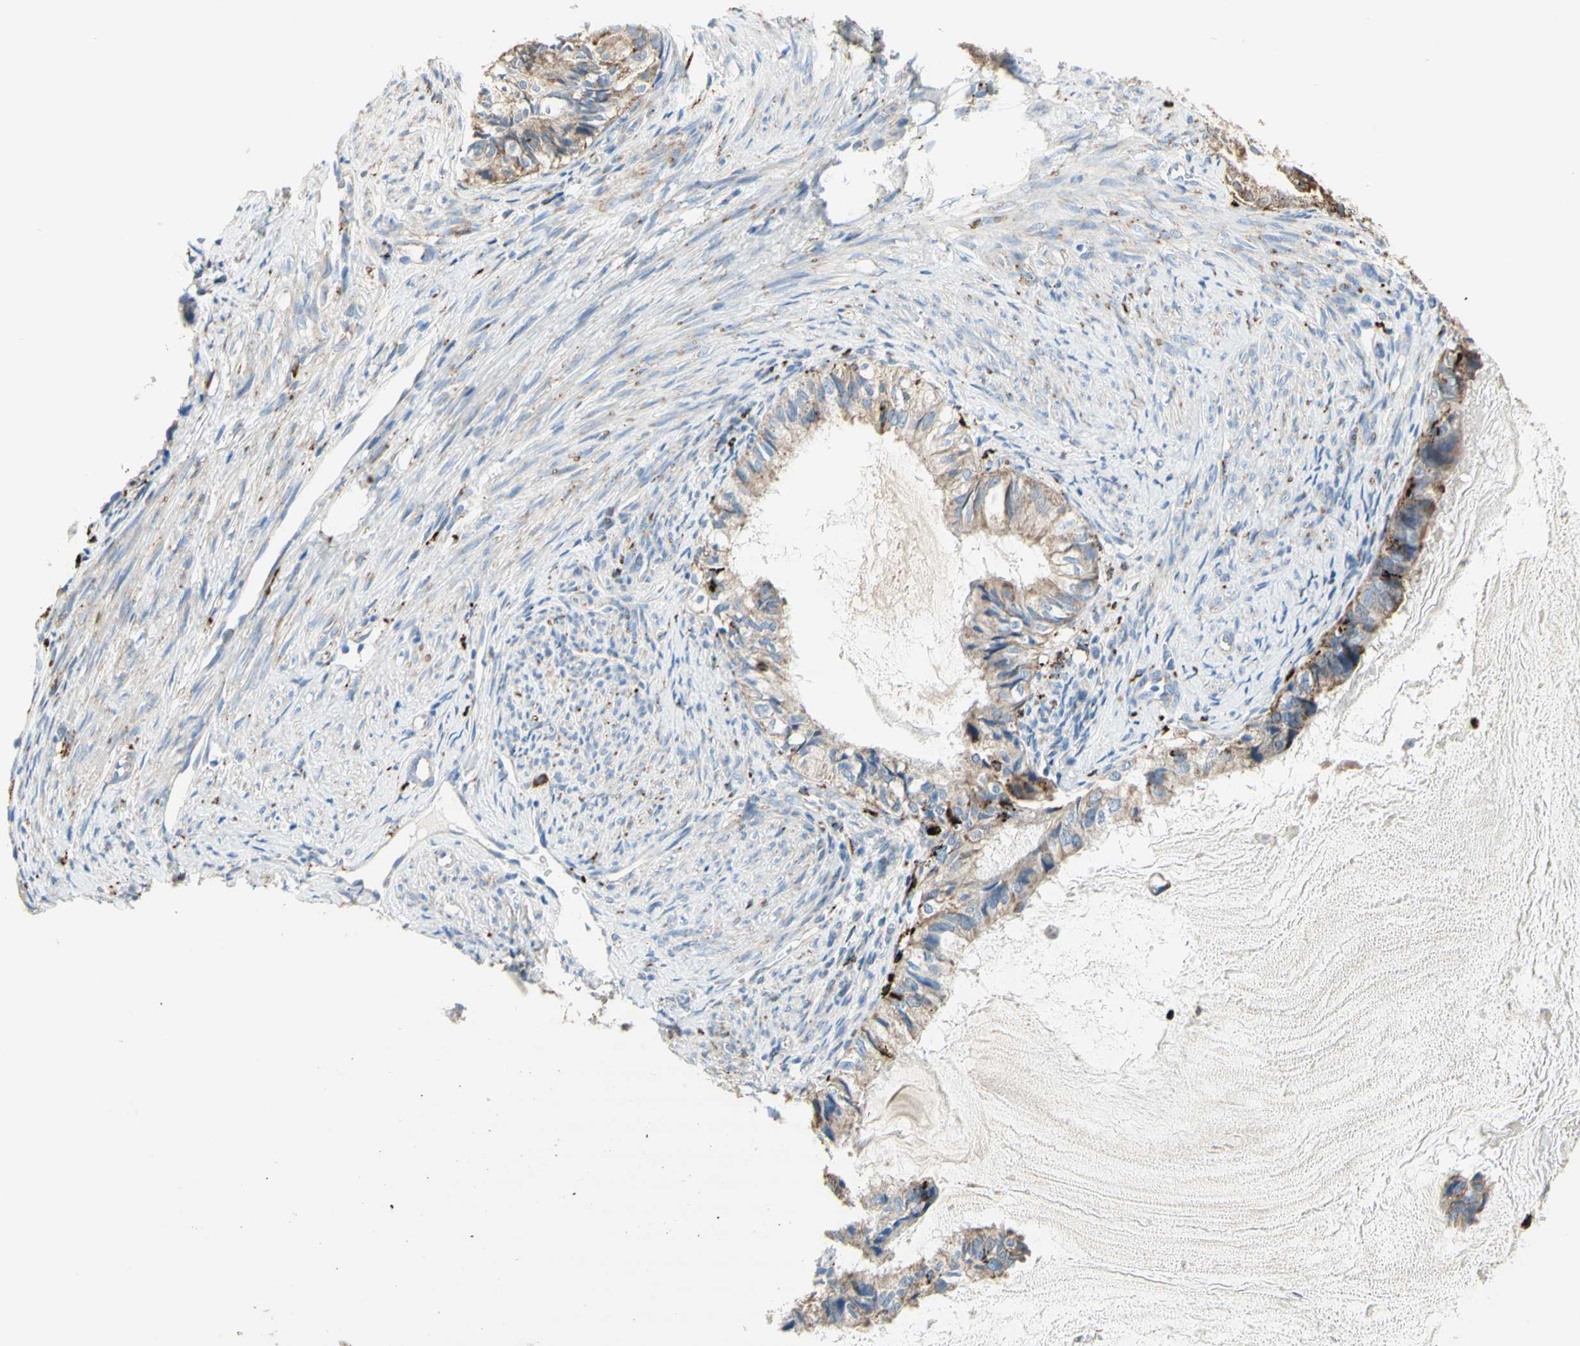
{"staining": {"intensity": "moderate", "quantity": ">75%", "location": "cytoplasmic/membranous"}, "tissue": "cervical cancer", "cell_type": "Tumor cells", "image_type": "cancer", "snomed": [{"axis": "morphology", "description": "Normal tissue, NOS"}, {"axis": "morphology", "description": "Adenocarcinoma, NOS"}, {"axis": "topography", "description": "Cervix"}, {"axis": "topography", "description": "Endometrium"}], "caption": "Human cervical cancer (adenocarcinoma) stained with a protein marker shows moderate staining in tumor cells.", "gene": "URB2", "patient": {"sex": "female", "age": 86}}